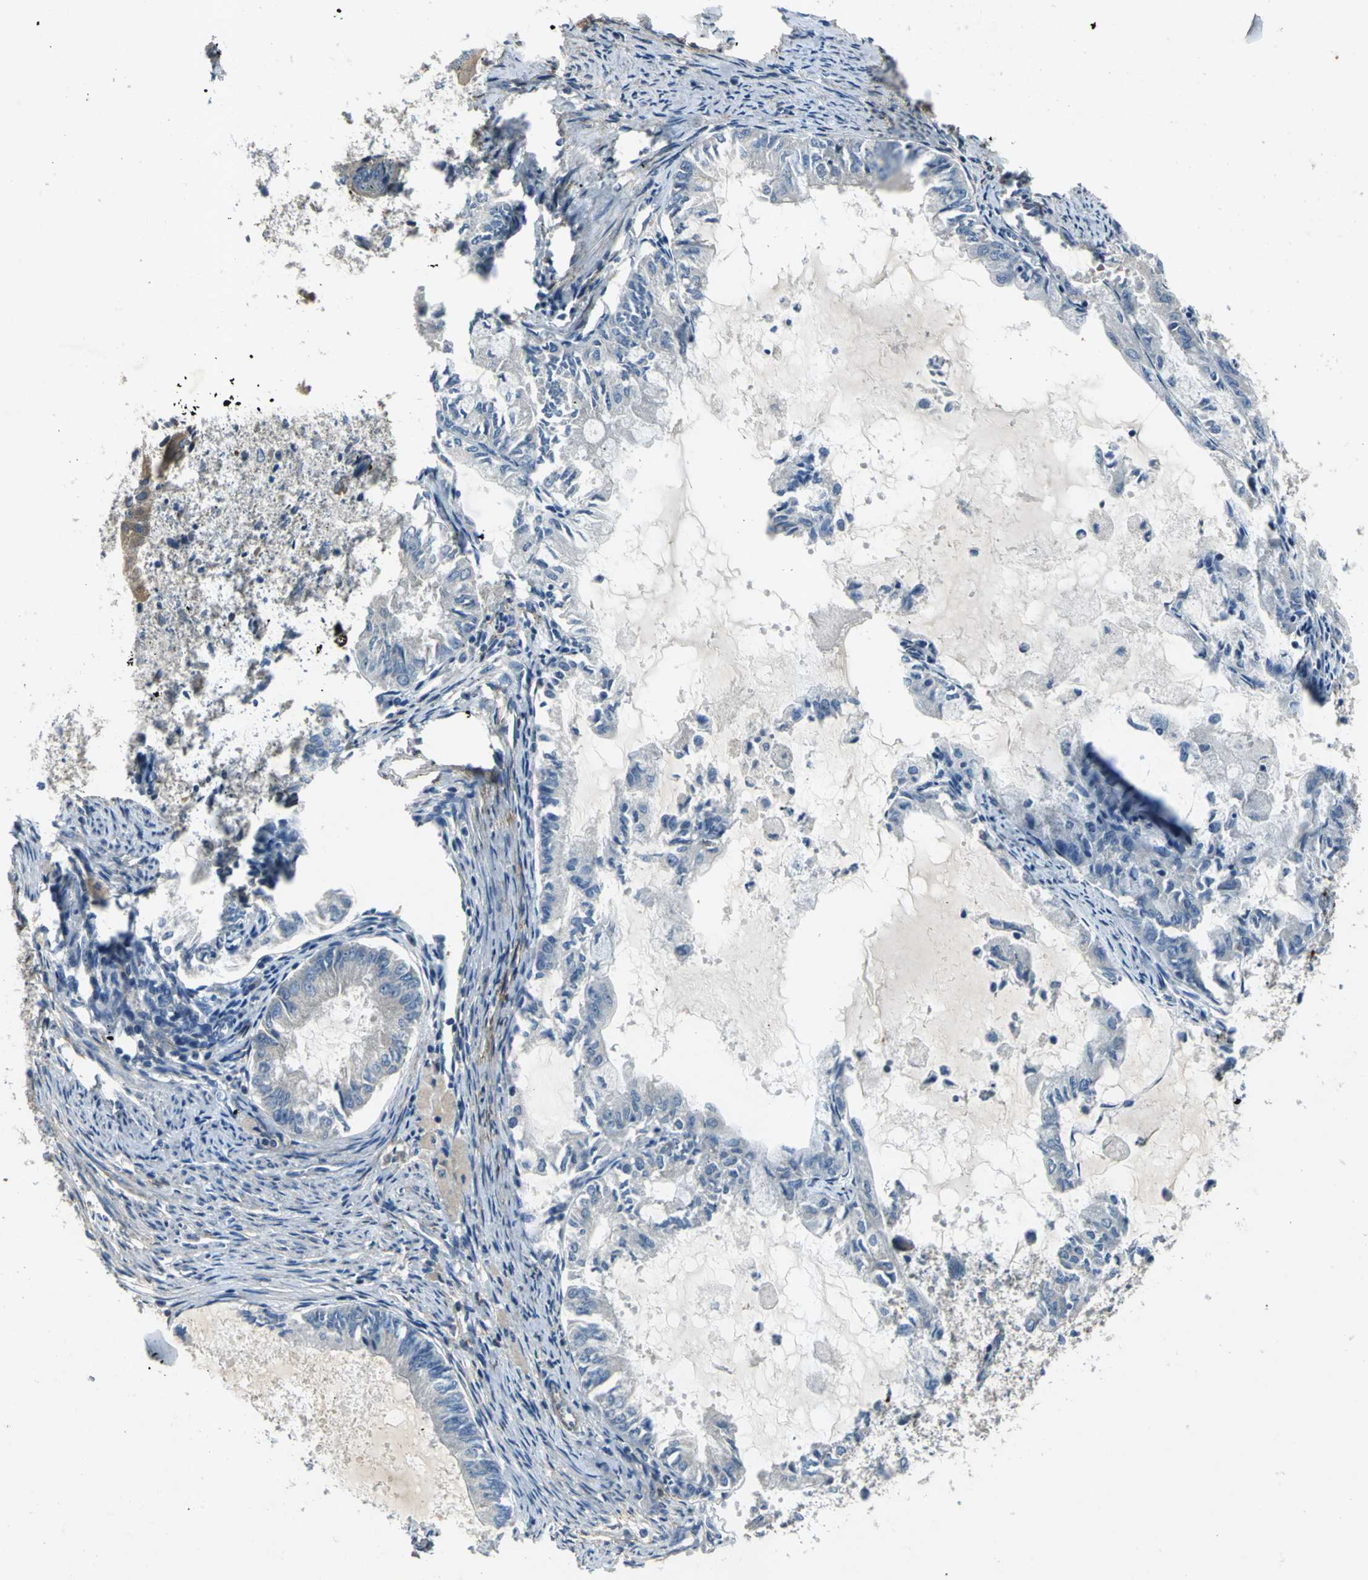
{"staining": {"intensity": "negative", "quantity": "none", "location": "none"}, "tissue": "endometrial cancer", "cell_type": "Tumor cells", "image_type": "cancer", "snomed": [{"axis": "morphology", "description": "Adenocarcinoma, NOS"}, {"axis": "topography", "description": "Endometrium"}], "caption": "DAB immunohistochemical staining of endometrial cancer (adenocarcinoma) displays no significant positivity in tumor cells.", "gene": "SLC16A7", "patient": {"sex": "female", "age": 86}}